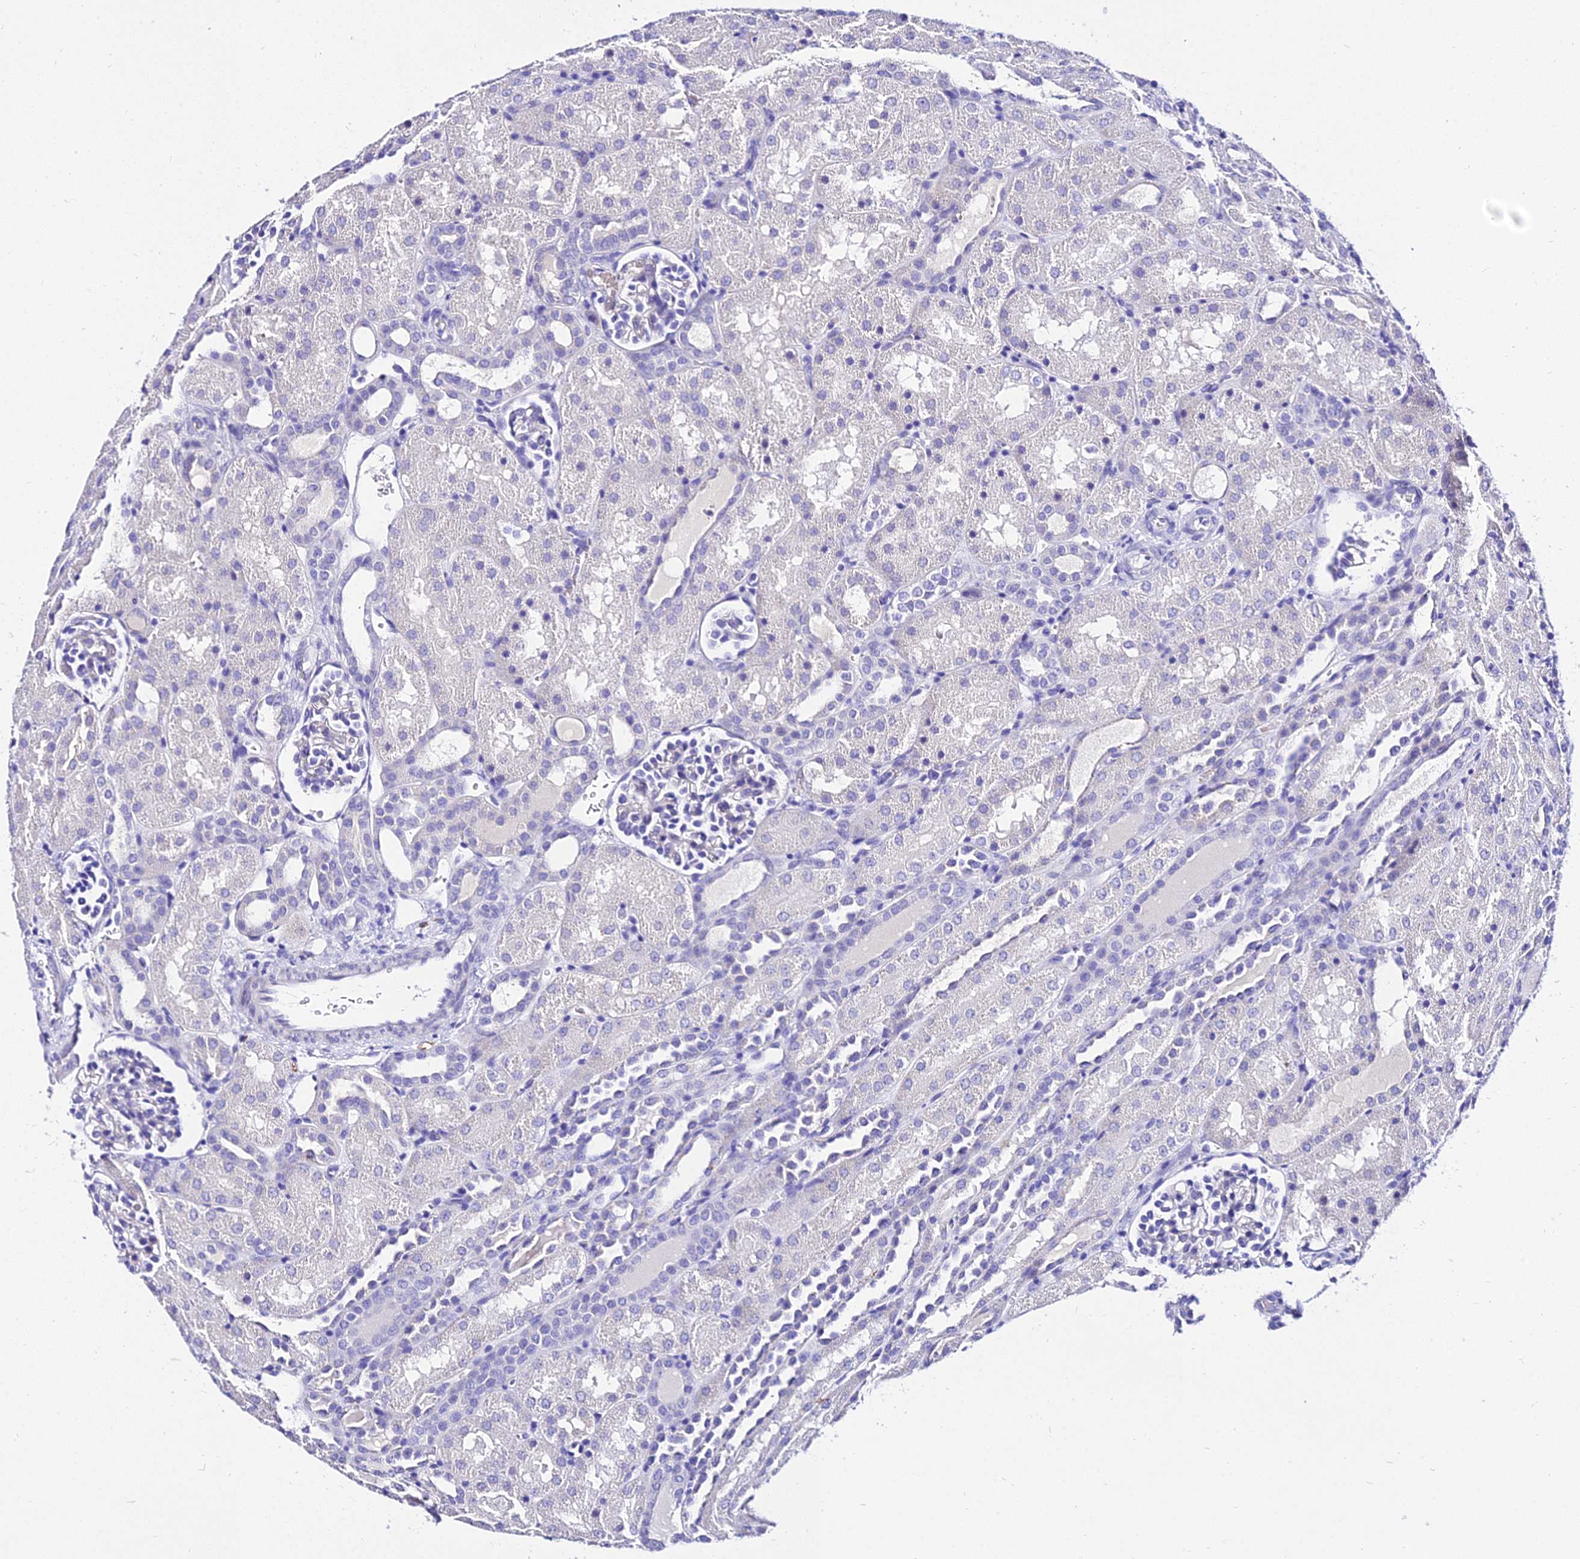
{"staining": {"intensity": "negative", "quantity": "none", "location": "none"}, "tissue": "kidney", "cell_type": "Cells in glomeruli", "image_type": "normal", "snomed": [{"axis": "morphology", "description": "Normal tissue, NOS"}, {"axis": "topography", "description": "Kidney"}], "caption": "Immunohistochemistry (IHC) histopathology image of normal human kidney stained for a protein (brown), which displays no expression in cells in glomeruli. (DAB immunohistochemistry (IHC) with hematoxylin counter stain).", "gene": "DEFB106A", "patient": {"sex": "male", "age": 1}}